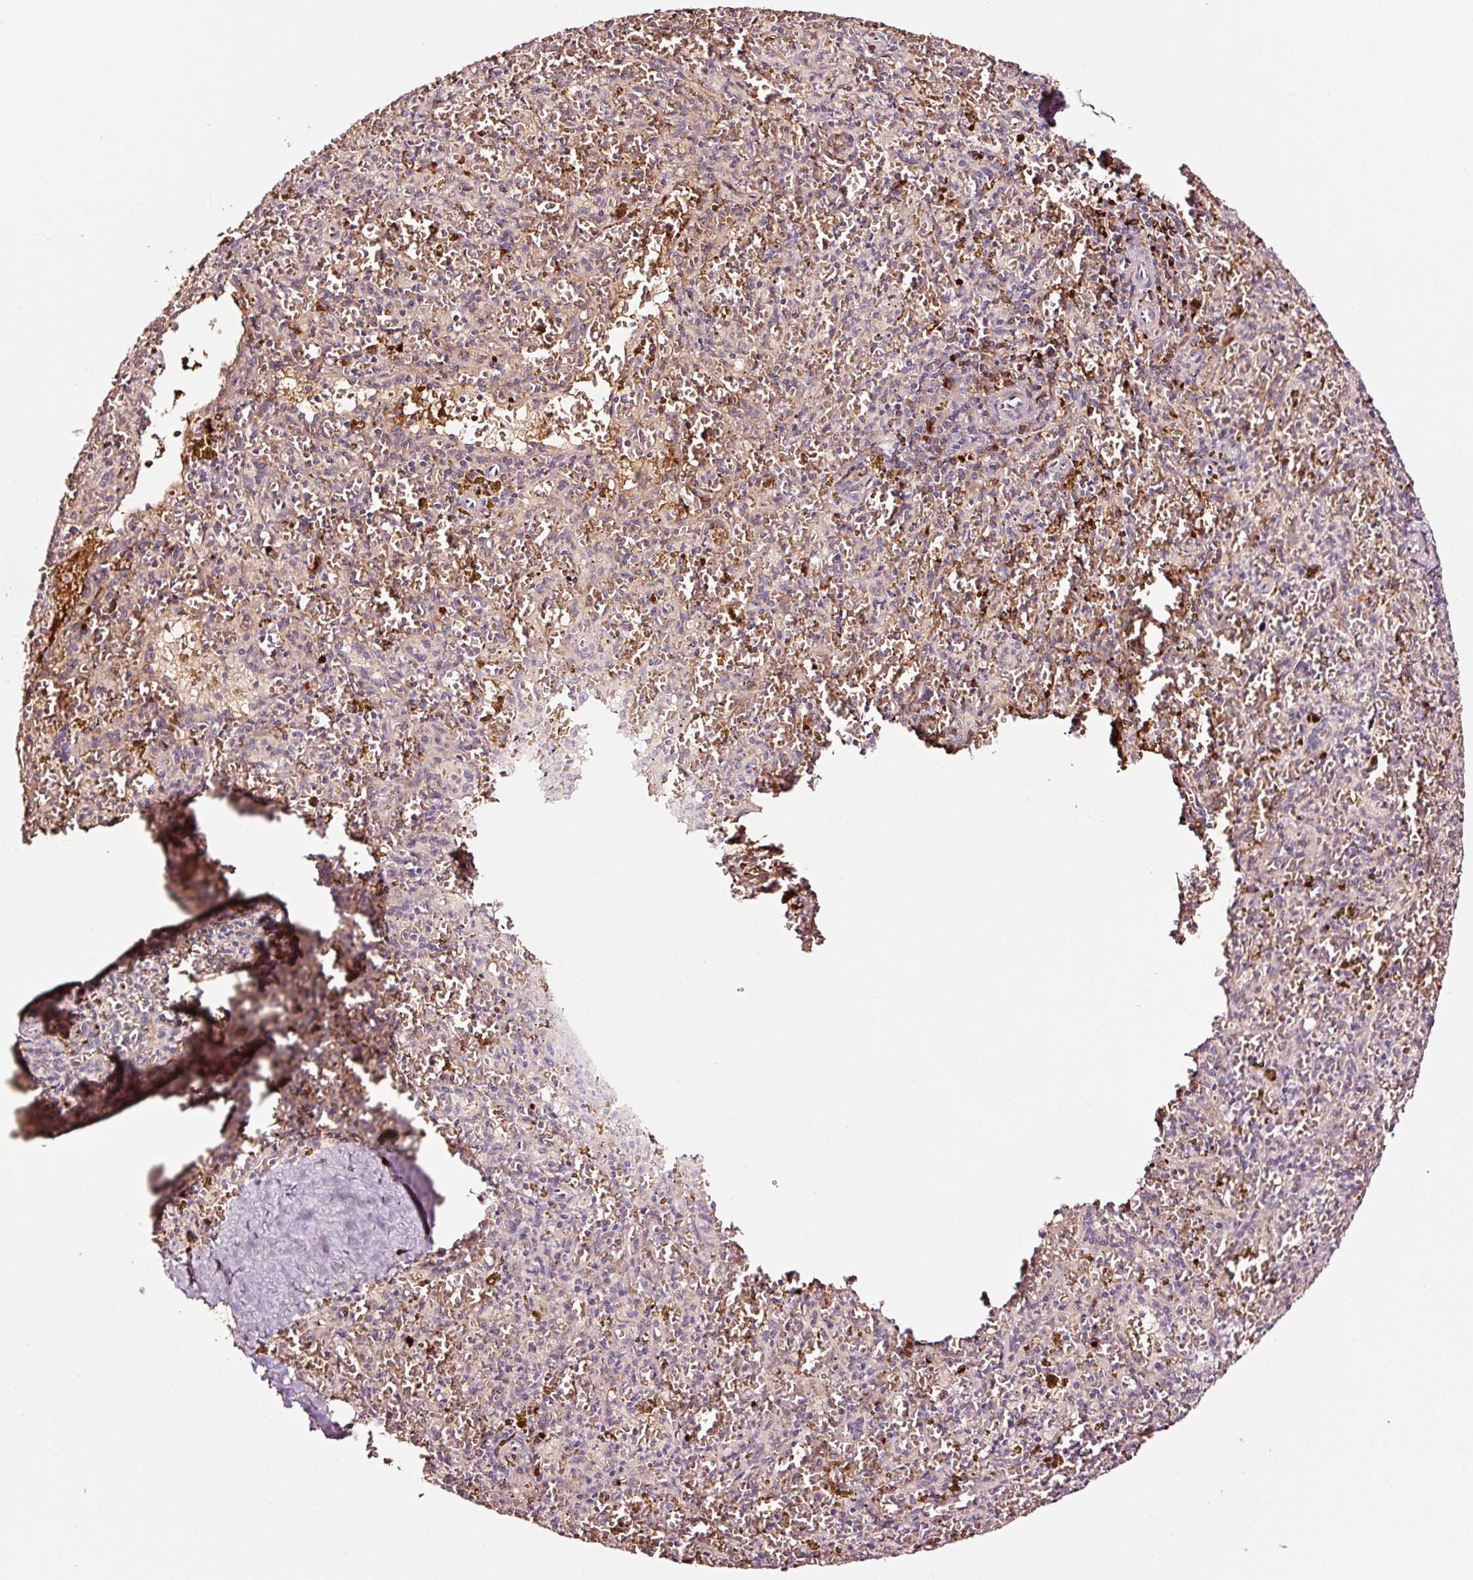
{"staining": {"intensity": "negative", "quantity": "none", "location": "none"}, "tissue": "spleen", "cell_type": "Cells in red pulp", "image_type": "normal", "snomed": [{"axis": "morphology", "description": "Normal tissue, NOS"}, {"axis": "topography", "description": "Spleen"}], "caption": "A high-resolution micrograph shows IHC staining of unremarkable spleen, which exhibits no significant staining in cells in red pulp.", "gene": "PGLYRP2", "patient": {"sex": "male", "age": 57}}